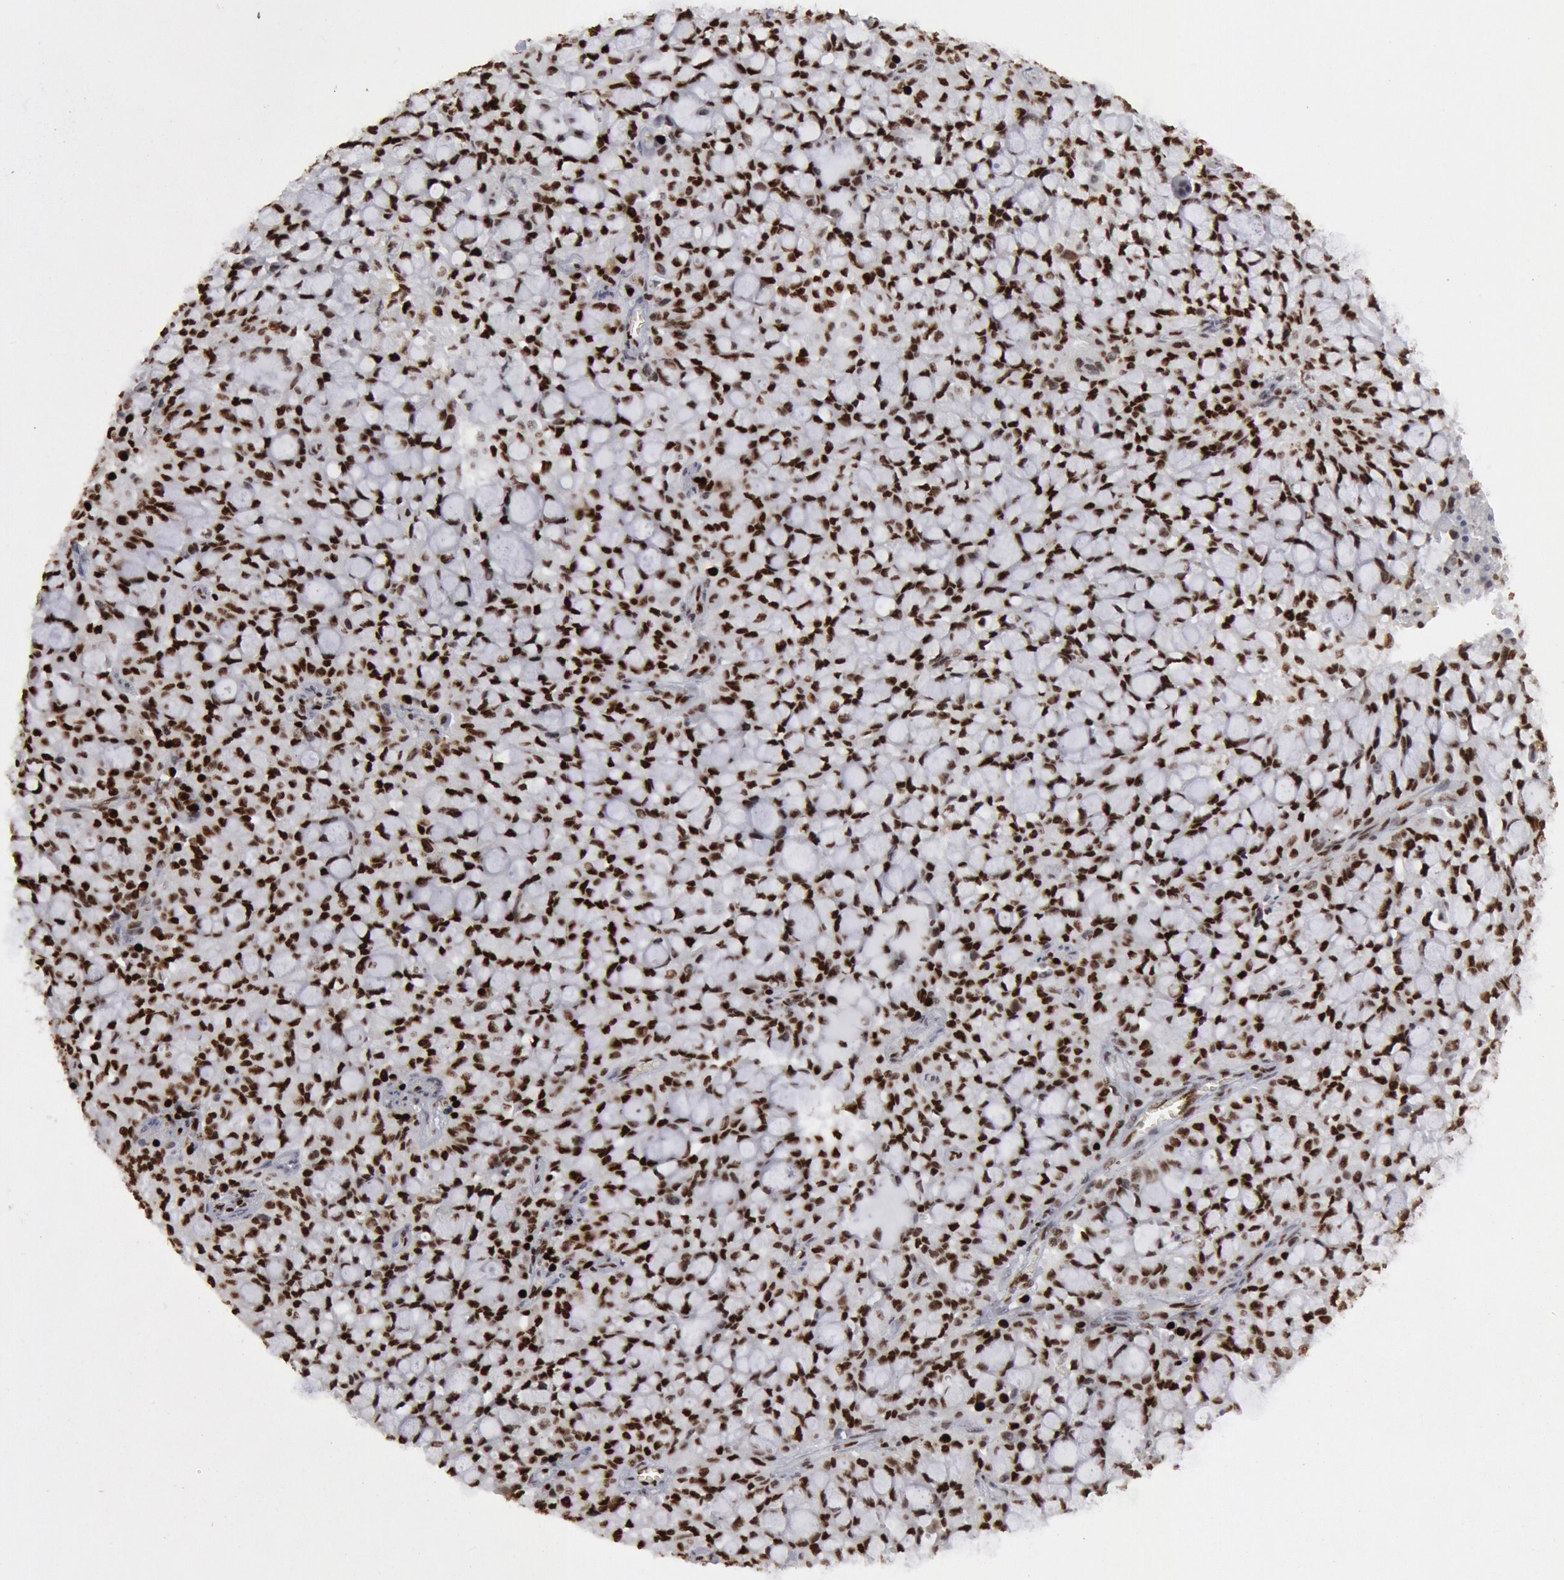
{"staining": {"intensity": "strong", "quantity": ">75%", "location": "nuclear"}, "tissue": "lung cancer", "cell_type": "Tumor cells", "image_type": "cancer", "snomed": [{"axis": "morphology", "description": "Adenocarcinoma, NOS"}, {"axis": "topography", "description": "Lung"}], "caption": "Immunohistochemistry of human lung adenocarcinoma shows high levels of strong nuclear staining in approximately >75% of tumor cells.", "gene": "SUB1", "patient": {"sex": "female", "age": 44}}